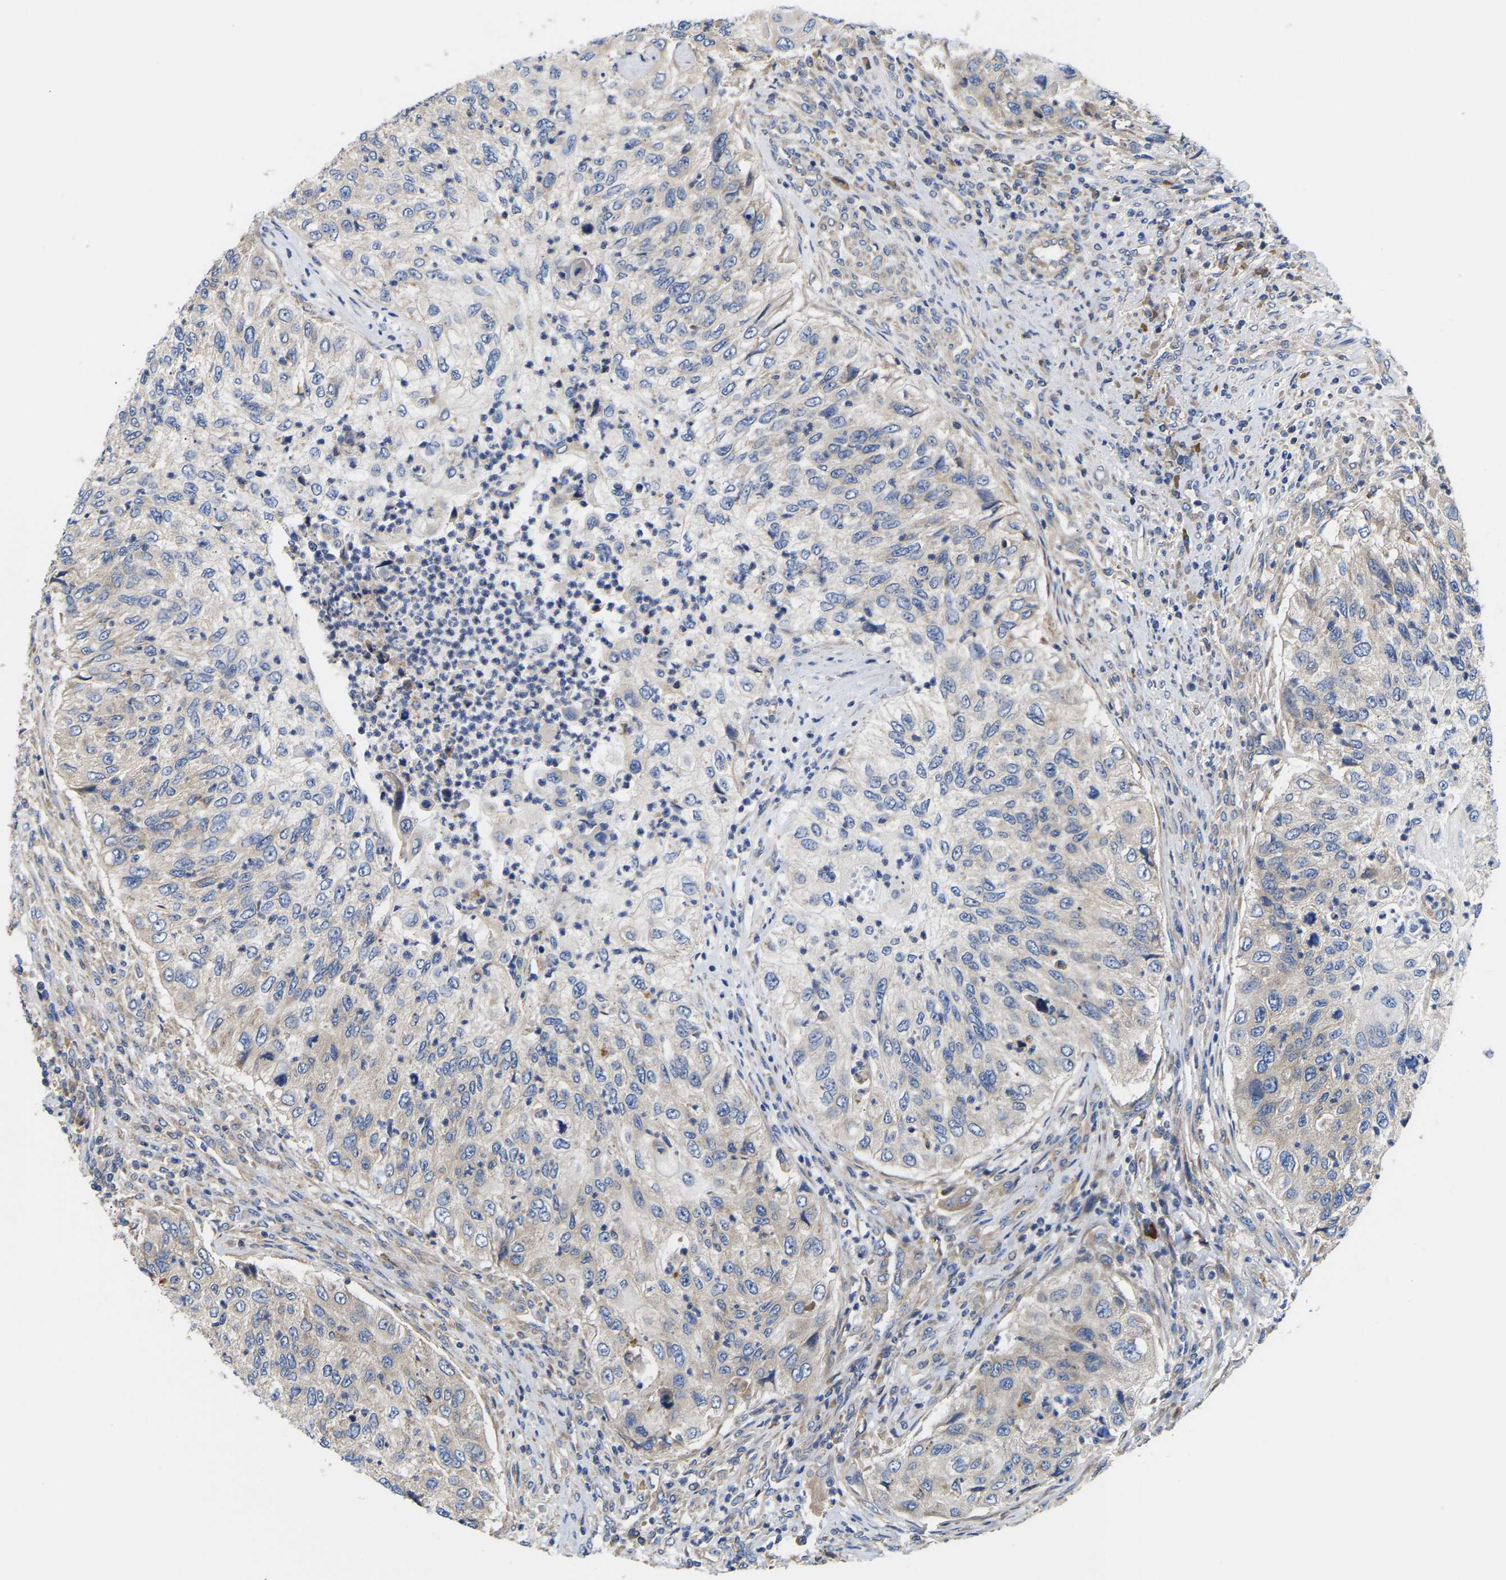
{"staining": {"intensity": "negative", "quantity": "none", "location": "none"}, "tissue": "urothelial cancer", "cell_type": "Tumor cells", "image_type": "cancer", "snomed": [{"axis": "morphology", "description": "Urothelial carcinoma, High grade"}, {"axis": "topography", "description": "Urinary bladder"}], "caption": "Tumor cells are negative for brown protein staining in urothelial carcinoma (high-grade).", "gene": "AIMP2", "patient": {"sex": "female", "age": 60}}